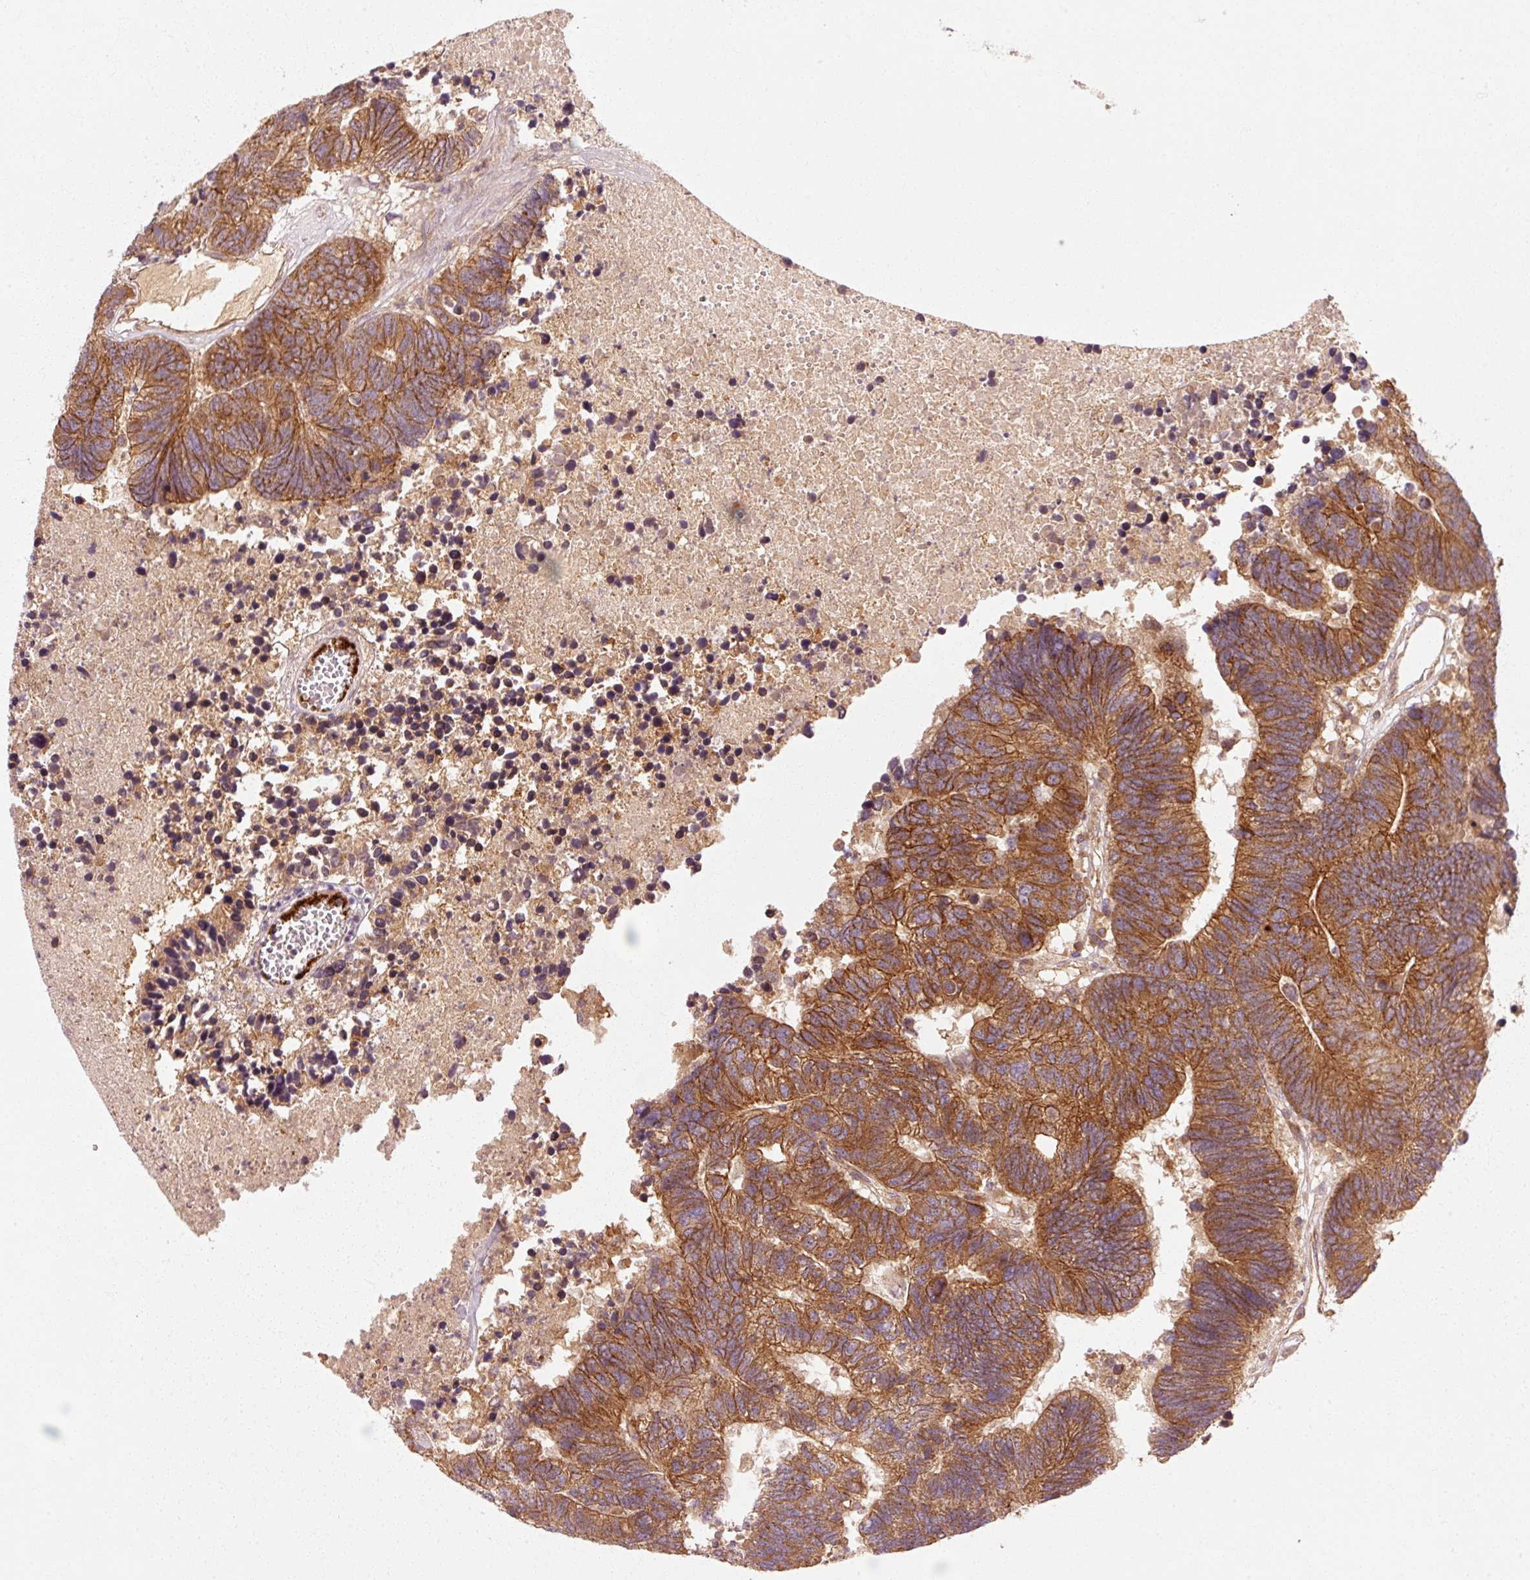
{"staining": {"intensity": "moderate", "quantity": ">75%", "location": "cytoplasmic/membranous"}, "tissue": "colorectal cancer", "cell_type": "Tumor cells", "image_type": "cancer", "snomed": [{"axis": "morphology", "description": "Adenocarcinoma, NOS"}, {"axis": "topography", "description": "Colon"}], "caption": "An image of adenocarcinoma (colorectal) stained for a protein displays moderate cytoplasmic/membranous brown staining in tumor cells.", "gene": "CTNNA1", "patient": {"sex": "female", "age": 48}}